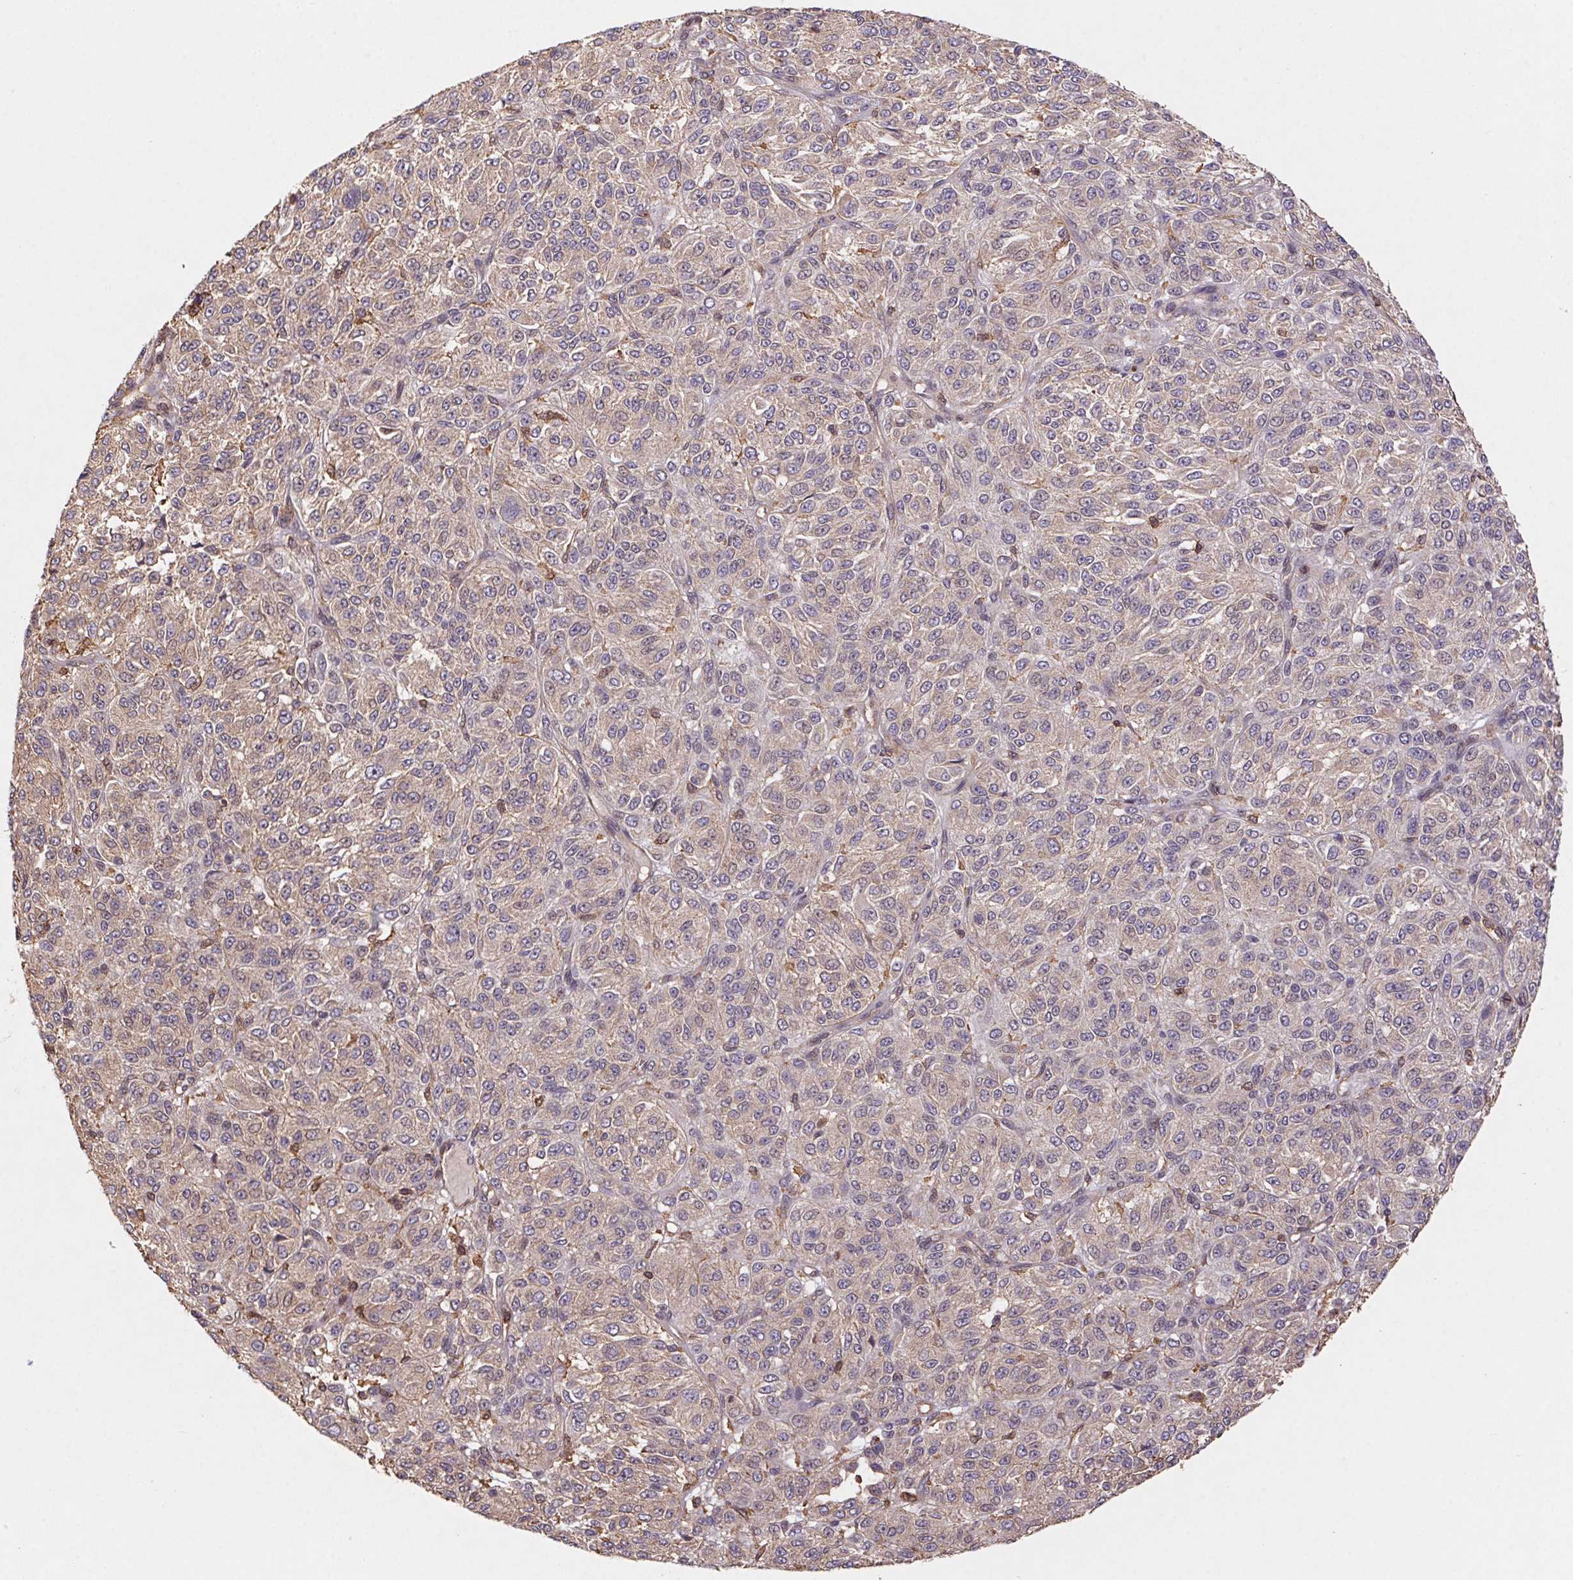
{"staining": {"intensity": "weak", "quantity": "<25%", "location": "cytoplasmic/membranous"}, "tissue": "melanoma", "cell_type": "Tumor cells", "image_type": "cancer", "snomed": [{"axis": "morphology", "description": "Malignant melanoma, Metastatic site"}, {"axis": "topography", "description": "Brain"}], "caption": "This photomicrograph is of malignant melanoma (metastatic site) stained with immunohistochemistry (IHC) to label a protein in brown with the nuclei are counter-stained blue. There is no staining in tumor cells.", "gene": "ATG10", "patient": {"sex": "female", "age": 56}}